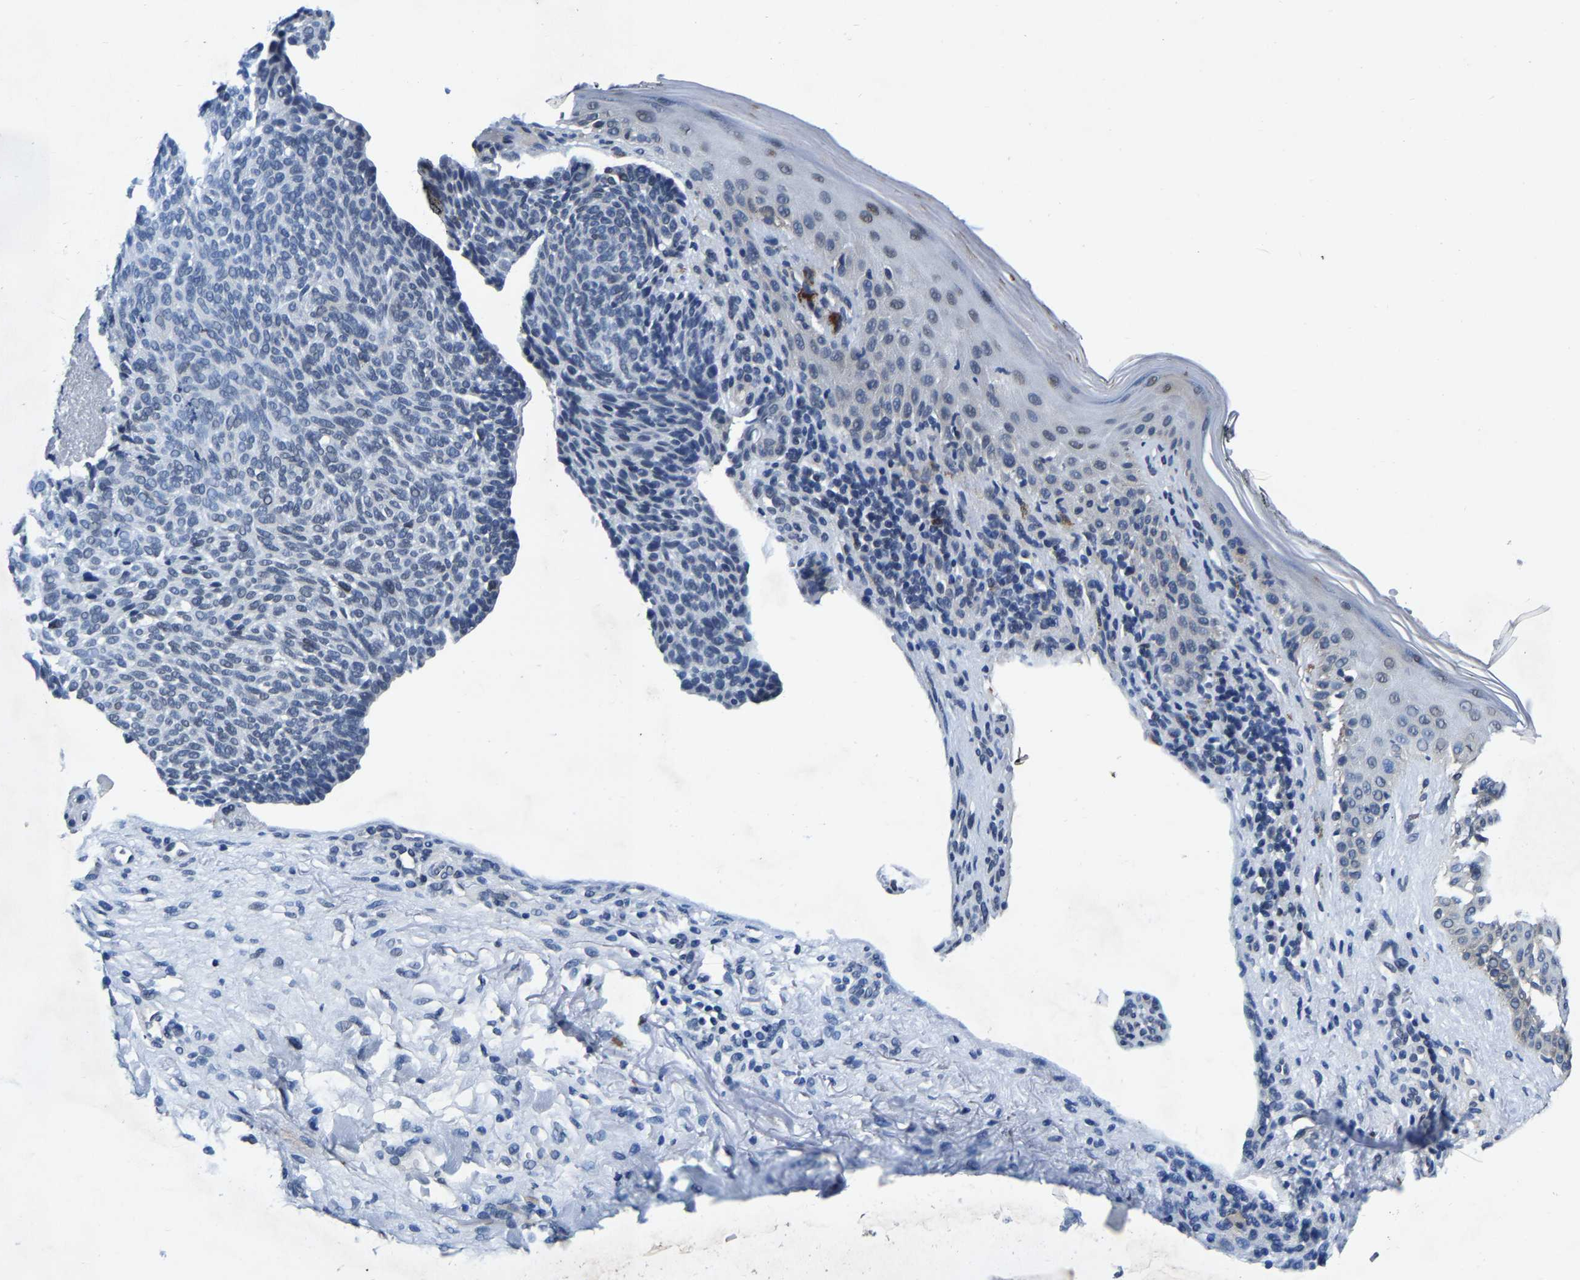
{"staining": {"intensity": "negative", "quantity": "none", "location": "none"}, "tissue": "skin cancer", "cell_type": "Tumor cells", "image_type": "cancer", "snomed": [{"axis": "morphology", "description": "Basal cell carcinoma"}, {"axis": "topography", "description": "Skin"}], "caption": "Tumor cells are negative for brown protein staining in skin basal cell carcinoma.", "gene": "UBN2", "patient": {"sex": "male", "age": 61}}